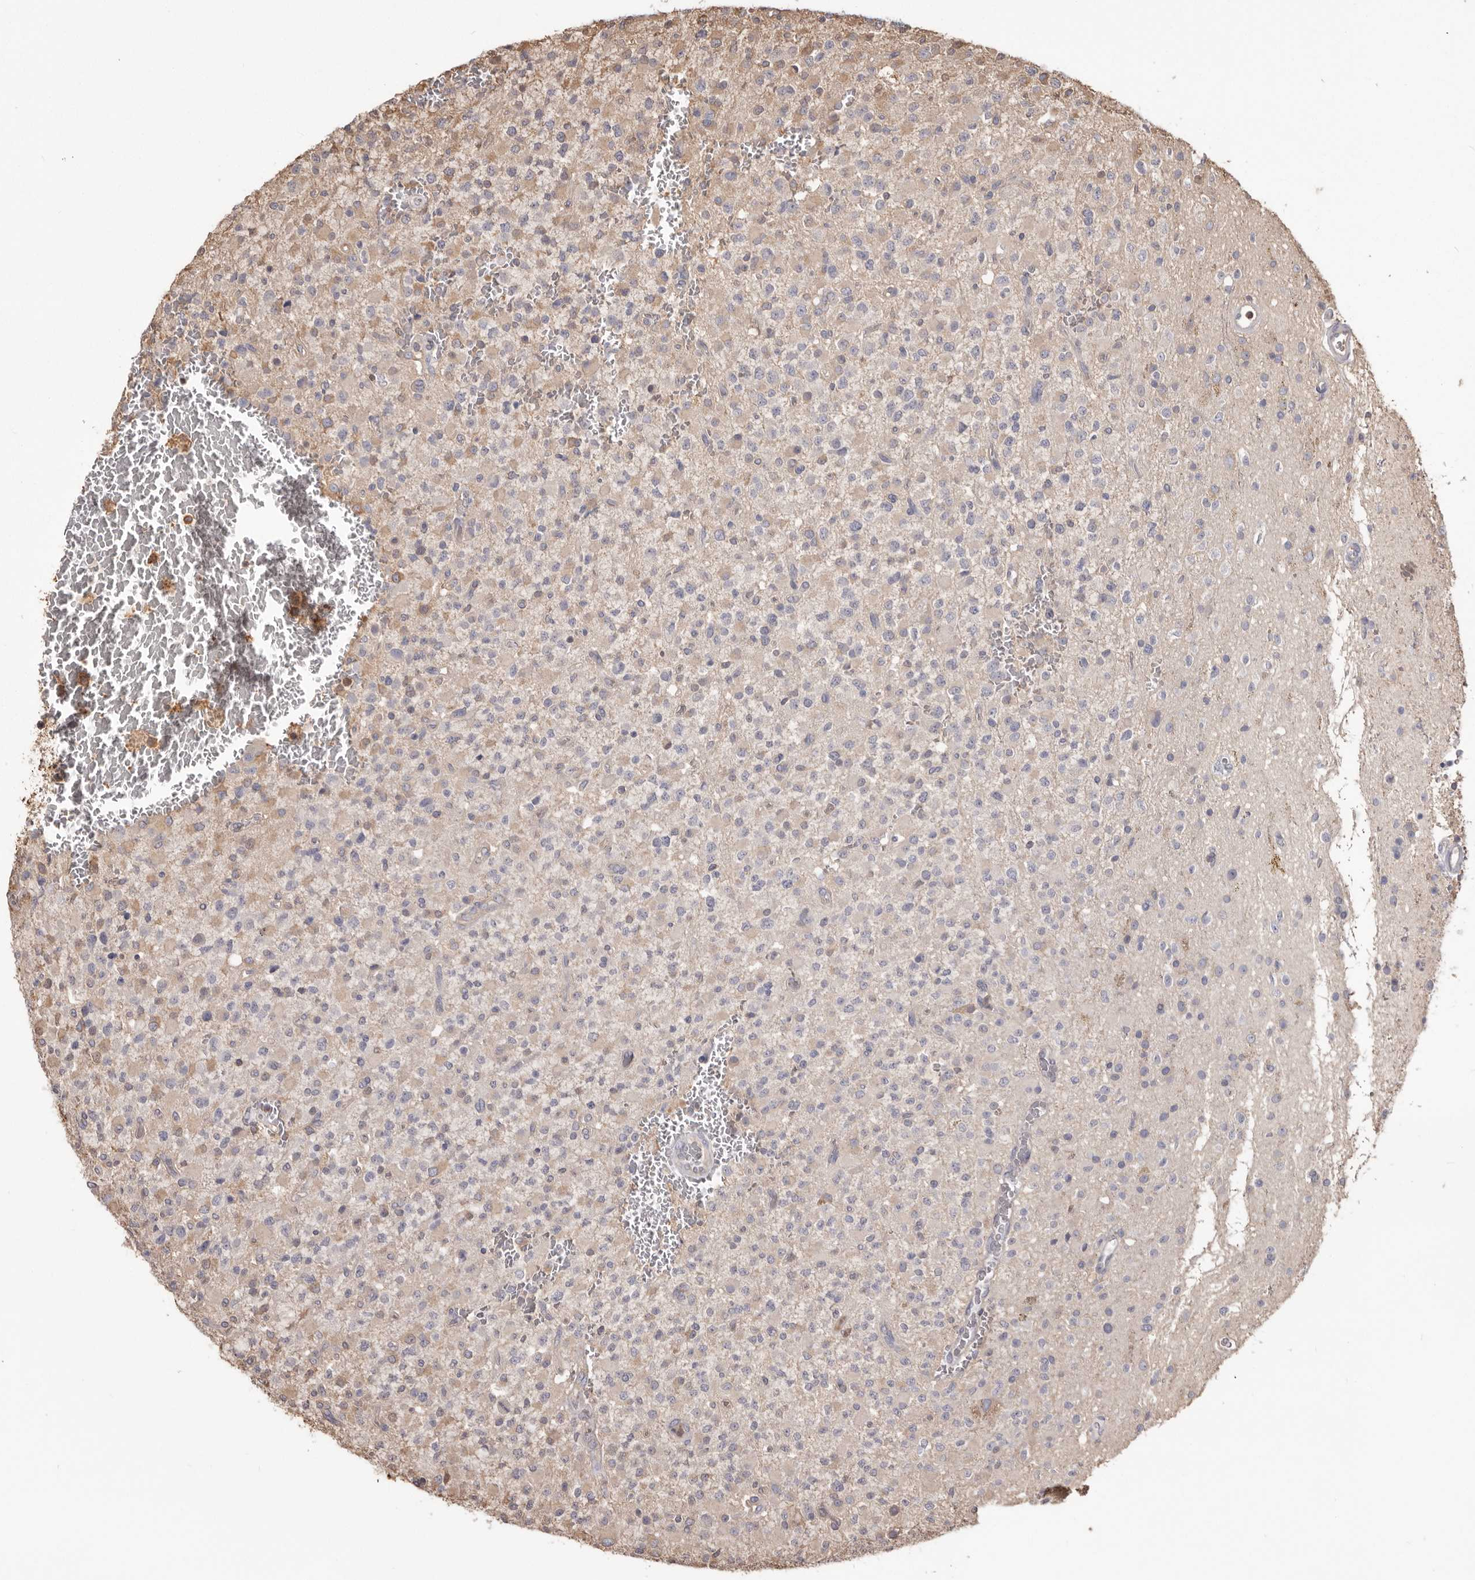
{"staining": {"intensity": "weak", "quantity": "<25%", "location": "cytoplasmic/membranous"}, "tissue": "glioma", "cell_type": "Tumor cells", "image_type": "cancer", "snomed": [{"axis": "morphology", "description": "Glioma, malignant, High grade"}, {"axis": "topography", "description": "Brain"}], "caption": "Tumor cells show no significant staining in malignant high-grade glioma. The staining was performed using DAB to visualize the protein expression in brown, while the nuclei were stained in blue with hematoxylin (Magnification: 20x).", "gene": "PKM", "patient": {"sex": "male", "age": 34}}